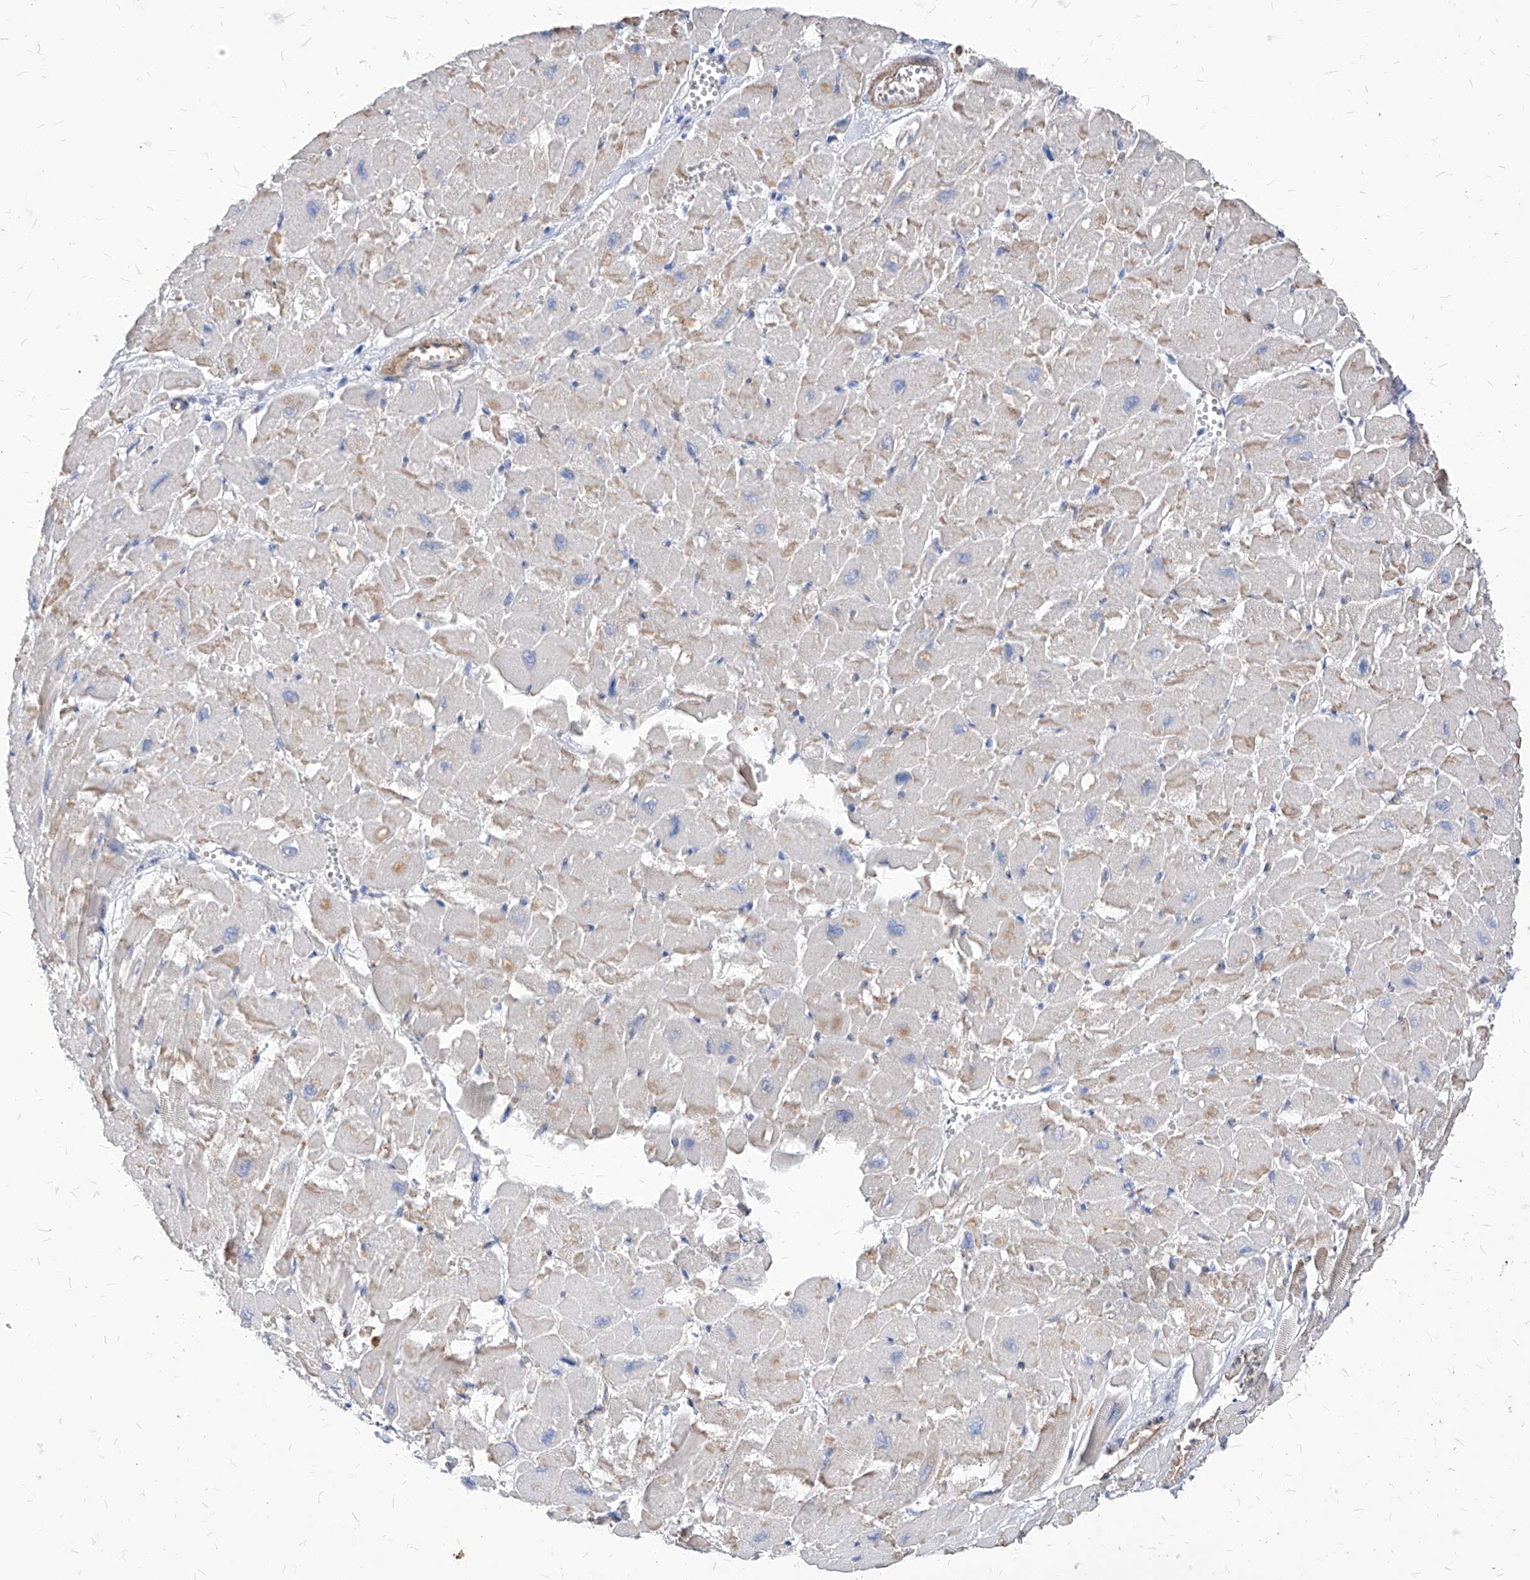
{"staining": {"intensity": "moderate", "quantity": "<25%", "location": "cytoplasmic/membranous"}, "tissue": "heart muscle", "cell_type": "Cardiomyocytes", "image_type": "normal", "snomed": [{"axis": "morphology", "description": "Normal tissue, NOS"}, {"axis": "topography", "description": "Heart"}], "caption": "IHC photomicrograph of normal human heart muscle stained for a protein (brown), which reveals low levels of moderate cytoplasmic/membranous staining in about <25% of cardiomyocytes.", "gene": "ABRACL", "patient": {"sex": "male", "age": 54}}